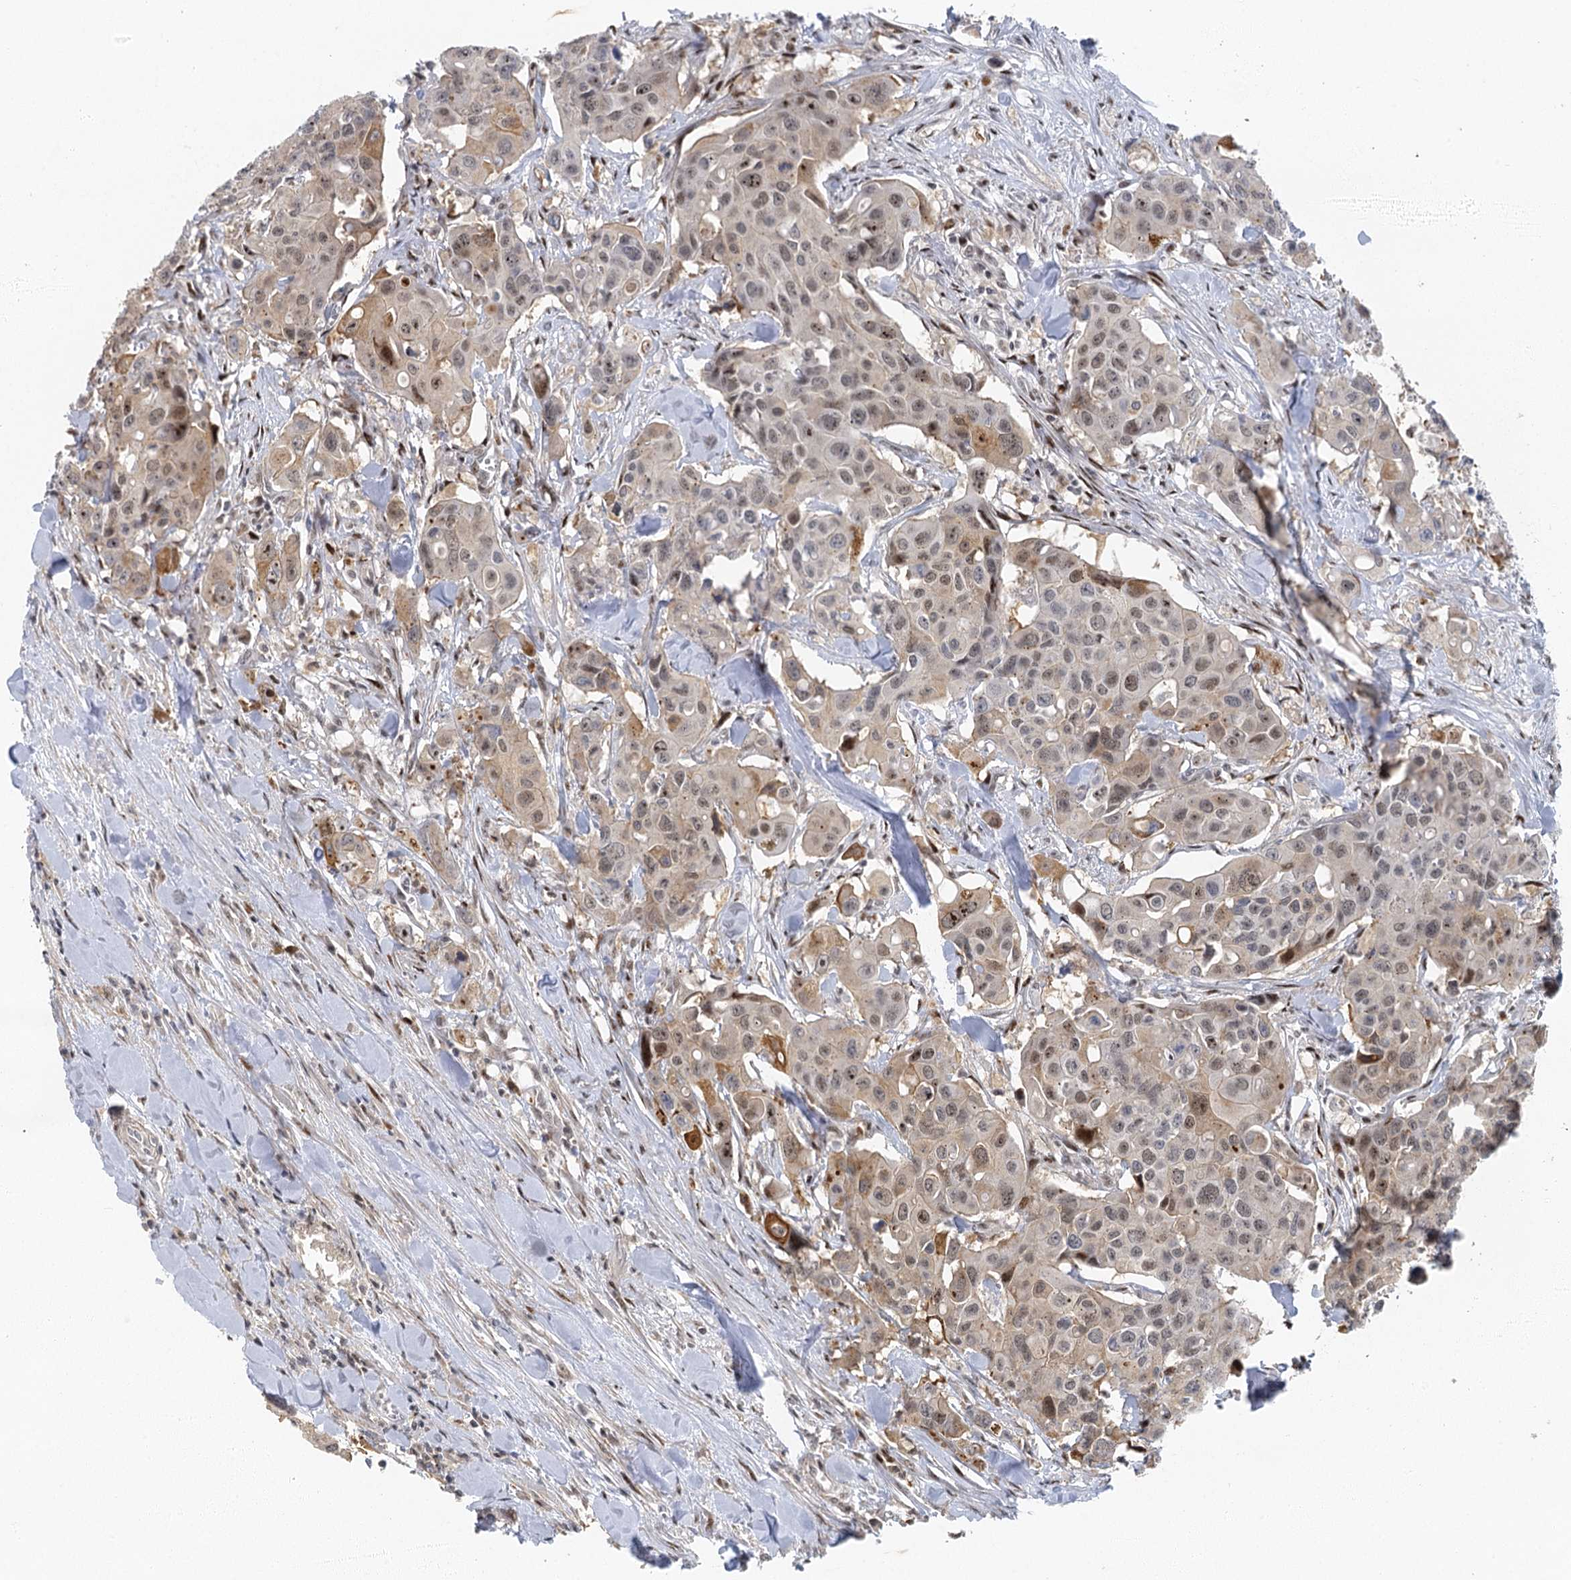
{"staining": {"intensity": "weak", "quantity": "<25%", "location": "cytoplasmic/membranous,nuclear"}, "tissue": "colorectal cancer", "cell_type": "Tumor cells", "image_type": "cancer", "snomed": [{"axis": "morphology", "description": "Adenocarcinoma, NOS"}, {"axis": "topography", "description": "Colon"}], "caption": "Immunohistochemistry (IHC) of colorectal adenocarcinoma shows no staining in tumor cells.", "gene": "IL11RA", "patient": {"sex": "male", "age": 77}}